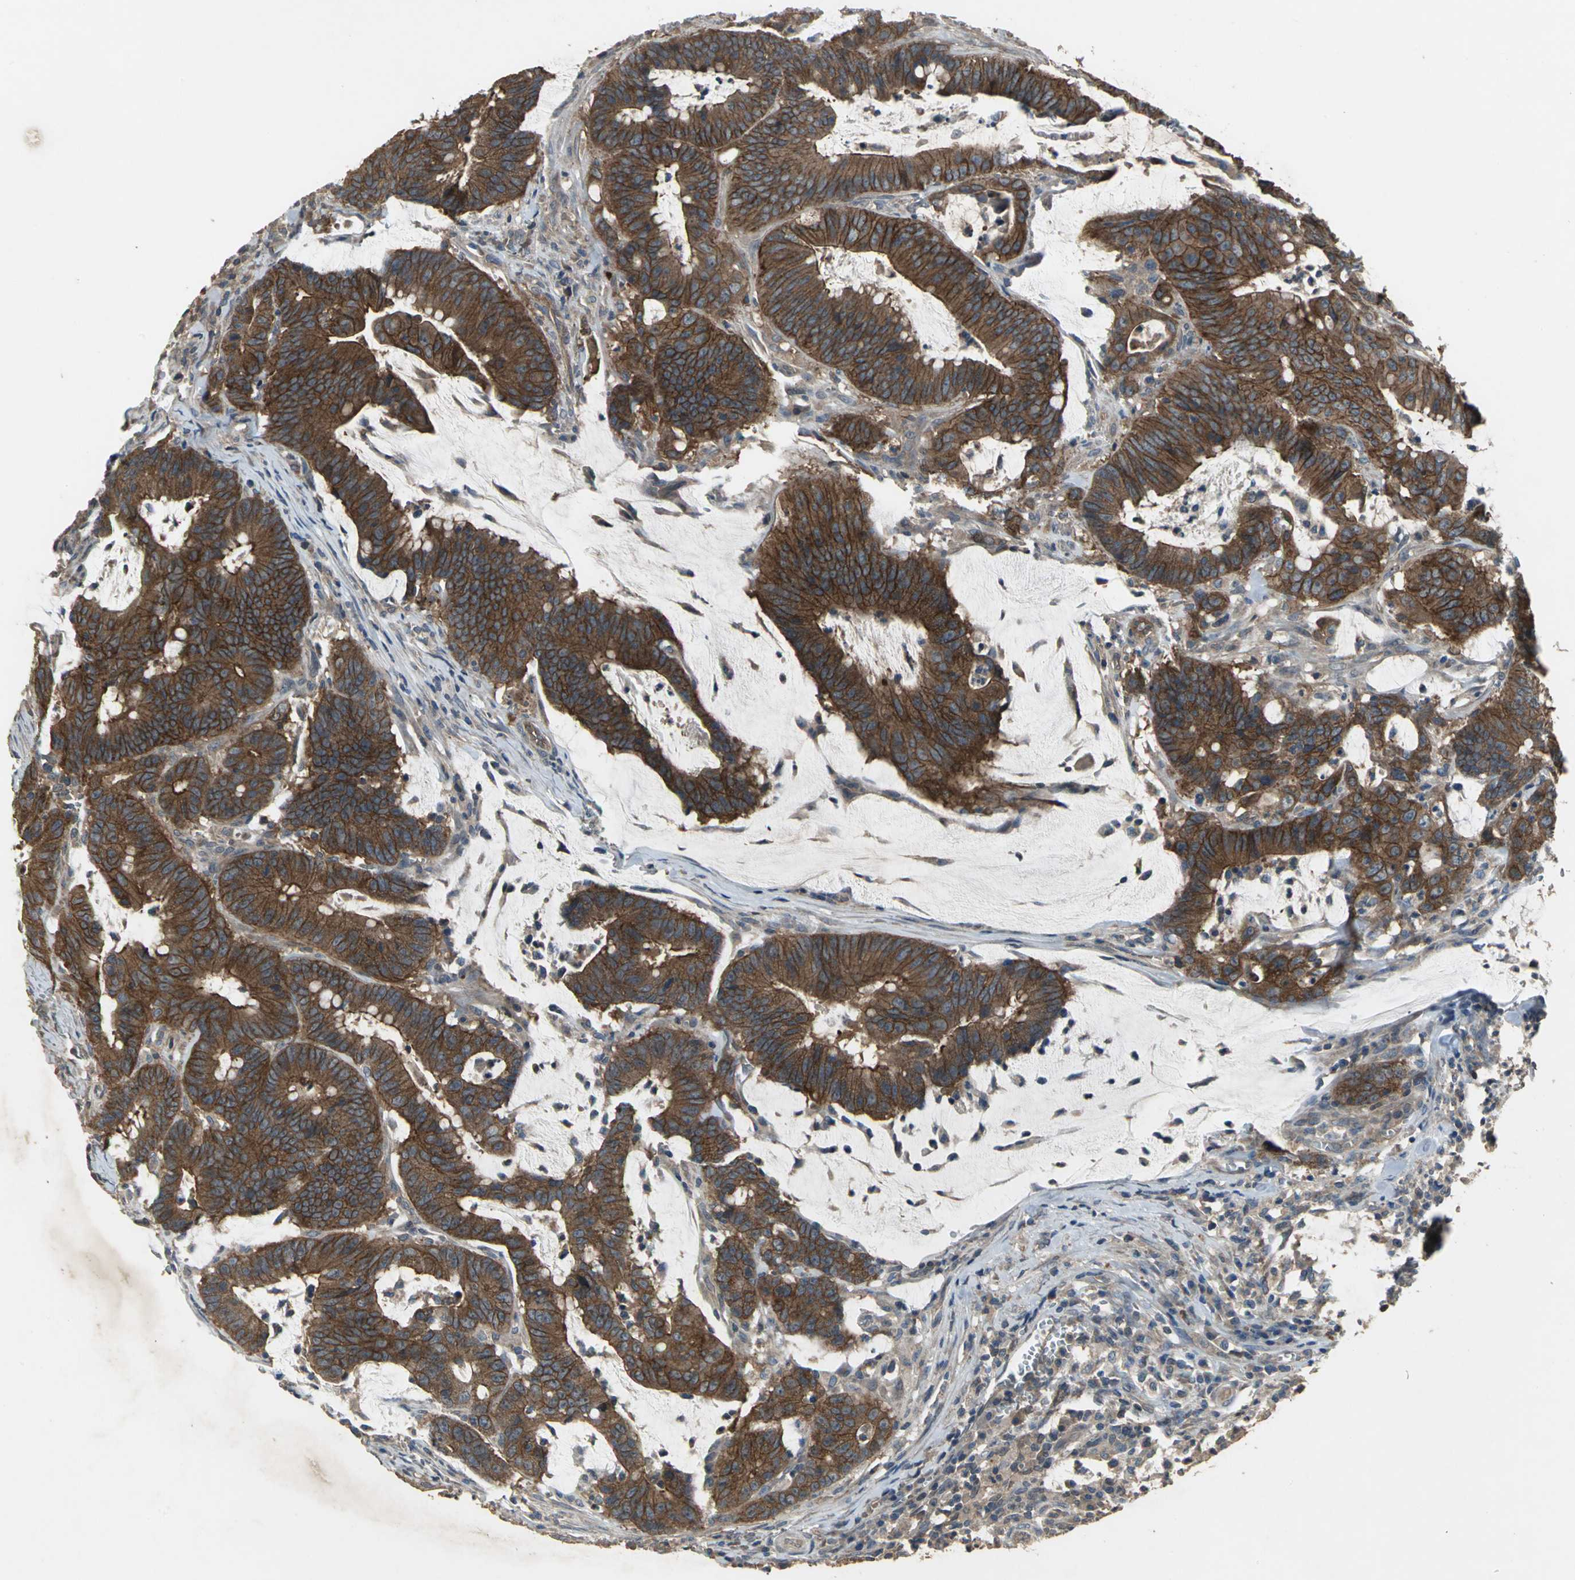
{"staining": {"intensity": "strong", "quantity": ">75%", "location": "cytoplasmic/membranous"}, "tissue": "colorectal cancer", "cell_type": "Tumor cells", "image_type": "cancer", "snomed": [{"axis": "morphology", "description": "Adenocarcinoma, NOS"}, {"axis": "topography", "description": "Colon"}], "caption": "Immunohistochemistry (DAB (3,3'-diaminobenzidine)) staining of colorectal cancer (adenocarcinoma) displays strong cytoplasmic/membranous protein positivity in approximately >75% of tumor cells. The staining was performed using DAB (3,3'-diaminobenzidine) to visualize the protein expression in brown, while the nuclei were stained in blue with hematoxylin (Magnification: 20x).", "gene": "MET", "patient": {"sex": "male", "age": 45}}